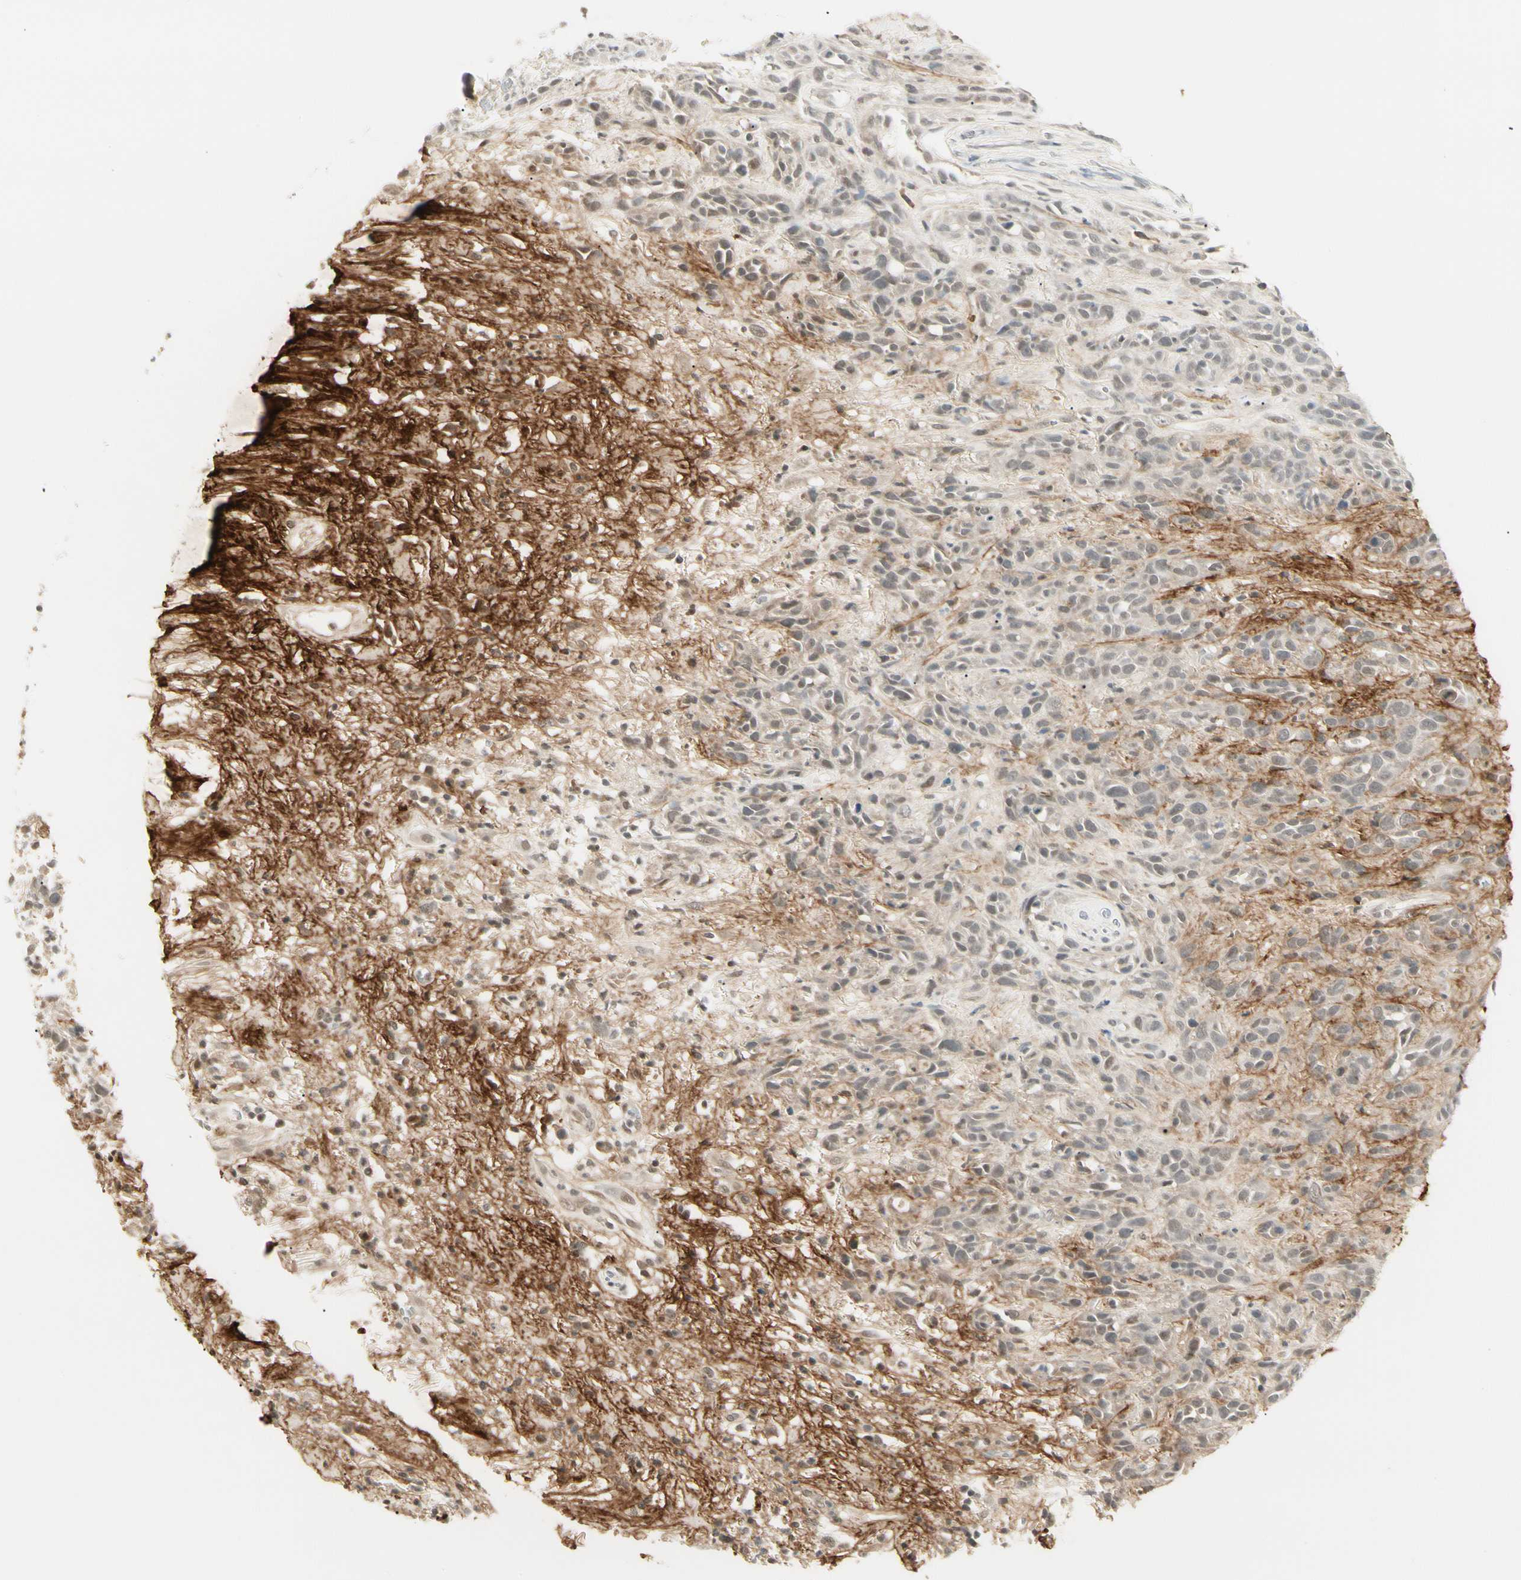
{"staining": {"intensity": "weak", "quantity": "25%-75%", "location": "nuclear"}, "tissue": "head and neck cancer", "cell_type": "Tumor cells", "image_type": "cancer", "snomed": [{"axis": "morphology", "description": "Squamous cell carcinoma, NOS"}, {"axis": "topography", "description": "Head-Neck"}], "caption": "DAB immunohistochemical staining of human head and neck cancer (squamous cell carcinoma) shows weak nuclear protein positivity in approximately 25%-75% of tumor cells.", "gene": "ASPN", "patient": {"sex": "male", "age": 62}}